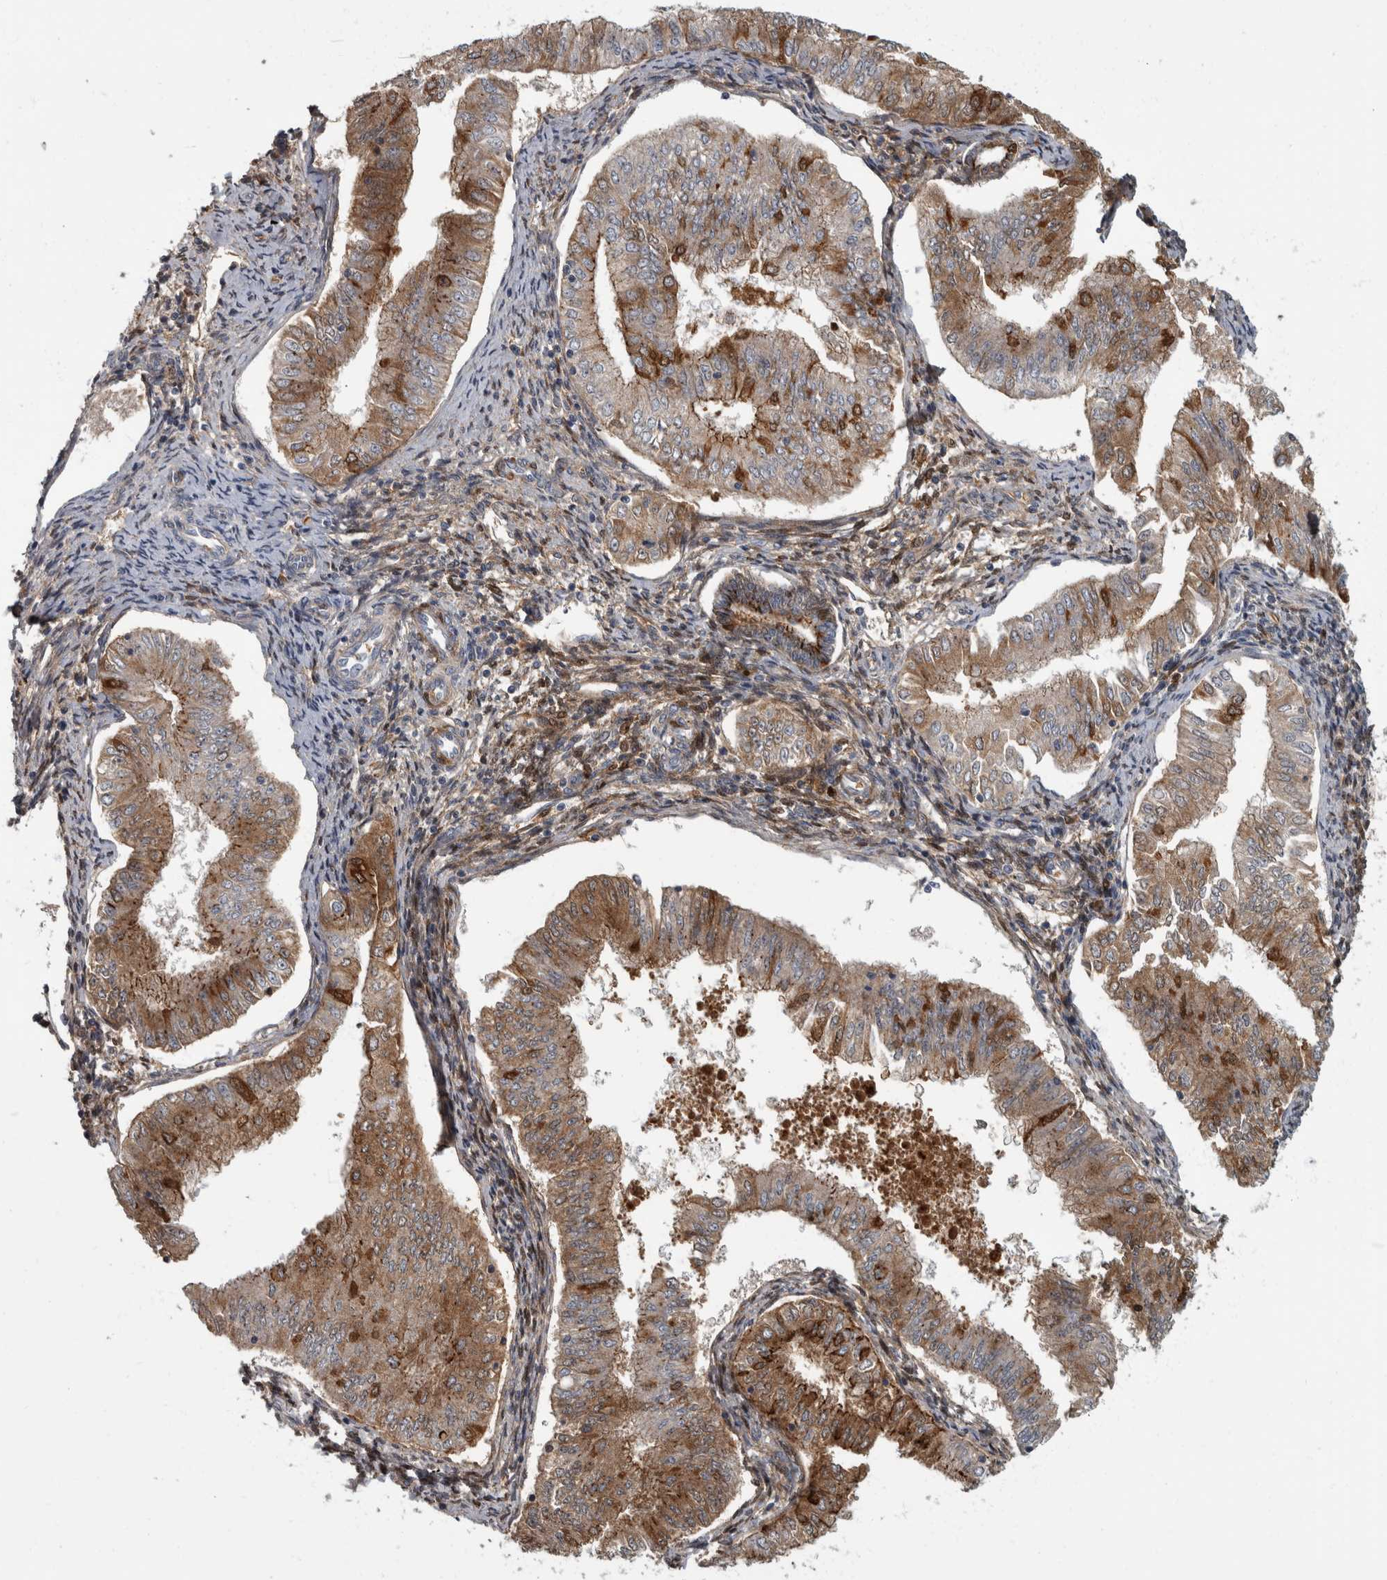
{"staining": {"intensity": "moderate", "quantity": ">75%", "location": "cytoplasmic/membranous"}, "tissue": "endometrial cancer", "cell_type": "Tumor cells", "image_type": "cancer", "snomed": [{"axis": "morphology", "description": "Normal tissue, NOS"}, {"axis": "morphology", "description": "Adenocarcinoma, NOS"}, {"axis": "topography", "description": "Endometrium"}], "caption": "This histopathology image demonstrates IHC staining of endometrial cancer, with medium moderate cytoplasmic/membranous expression in approximately >75% of tumor cells.", "gene": "DSG2", "patient": {"sex": "female", "age": 53}}